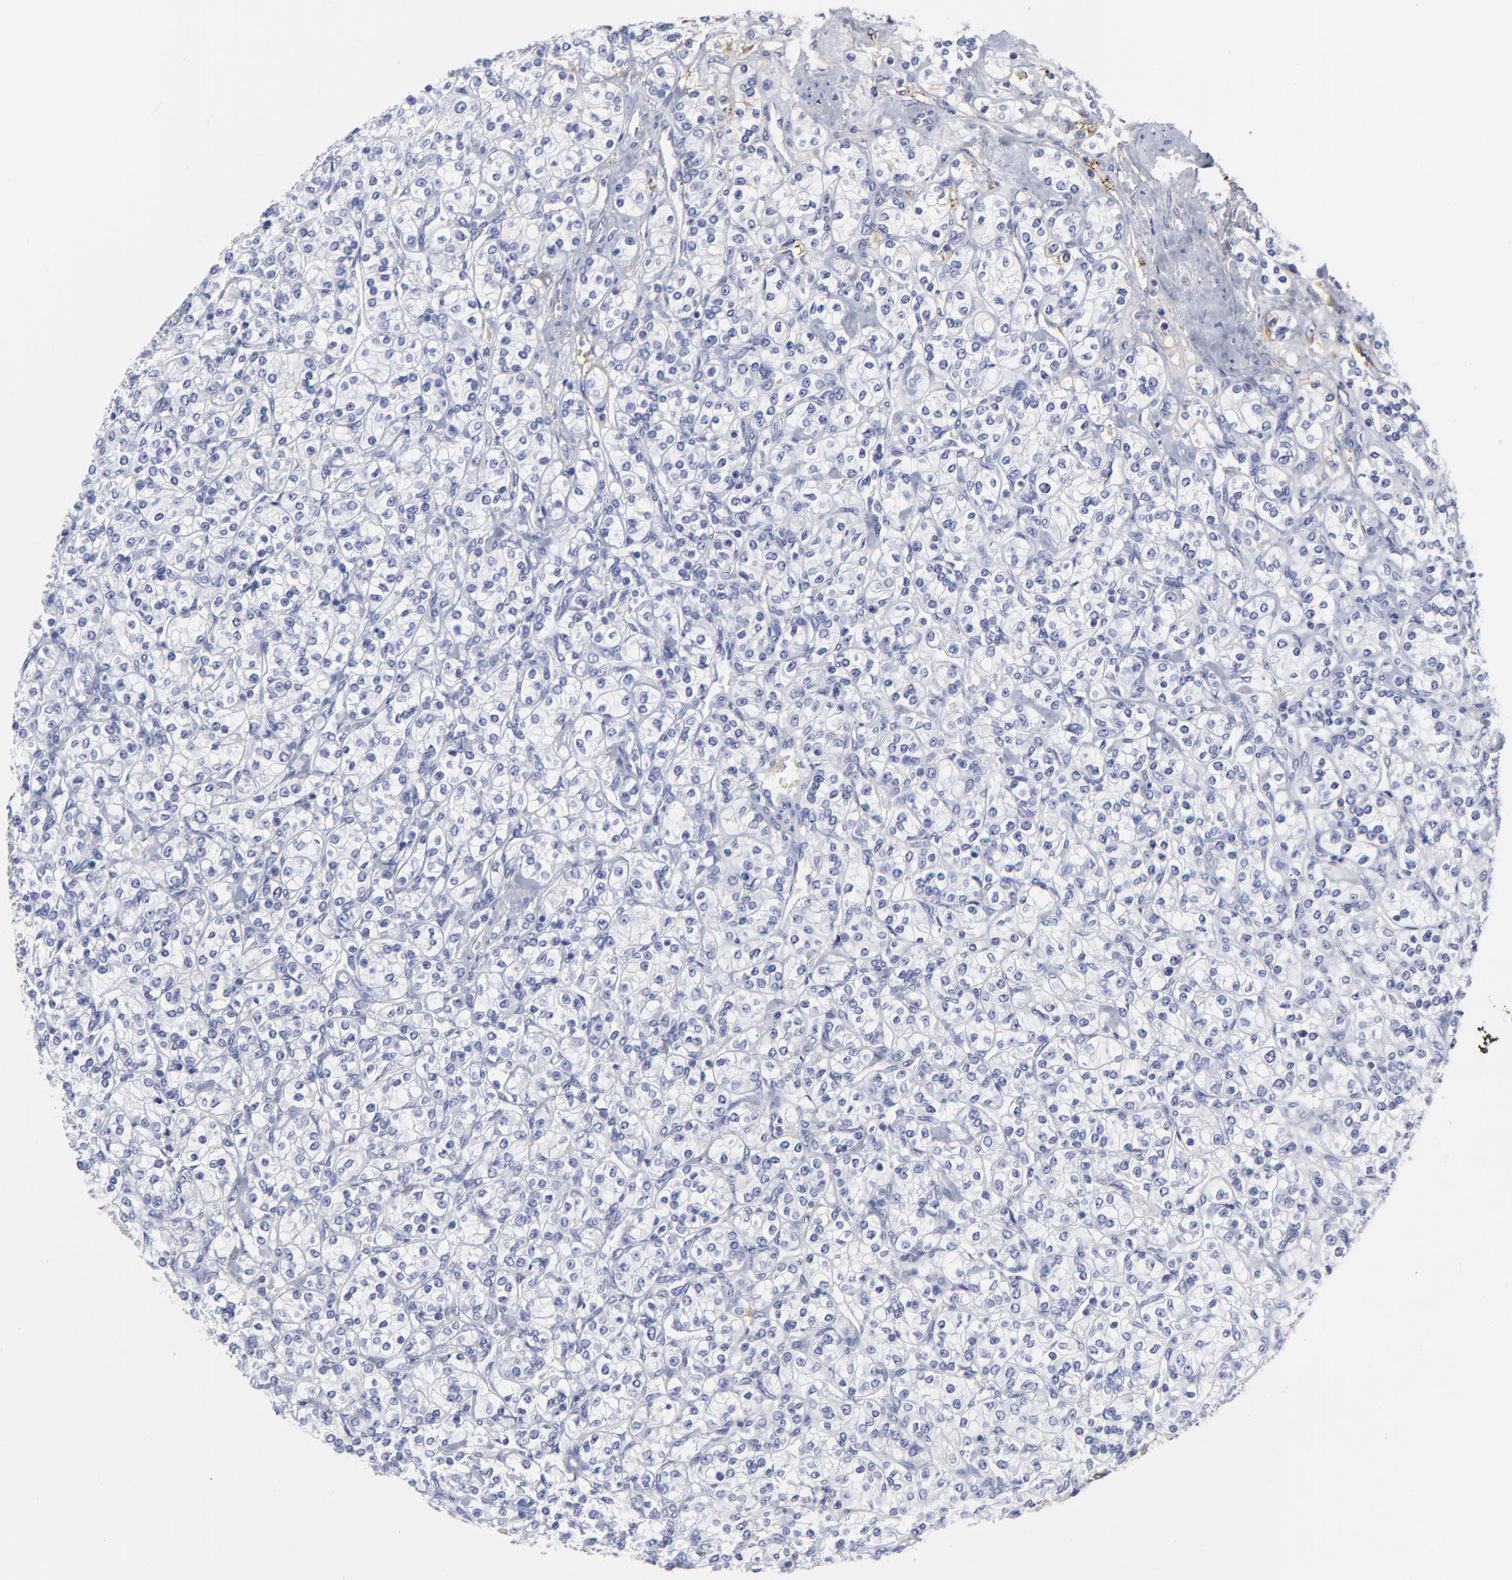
{"staining": {"intensity": "negative", "quantity": "none", "location": "none"}, "tissue": "renal cancer", "cell_type": "Tumor cells", "image_type": "cancer", "snomed": [{"axis": "morphology", "description": "Adenocarcinoma, NOS"}, {"axis": "topography", "description": "Kidney"}], "caption": "This micrograph is of renal adenocarcinoma stained with immunohistochemistry to label a protein in brown with the nuclei are counter-stained blue. There is no expression in tumor cells.", "gene": "DCN", "patient": {"sex": "male", "age": 77}}